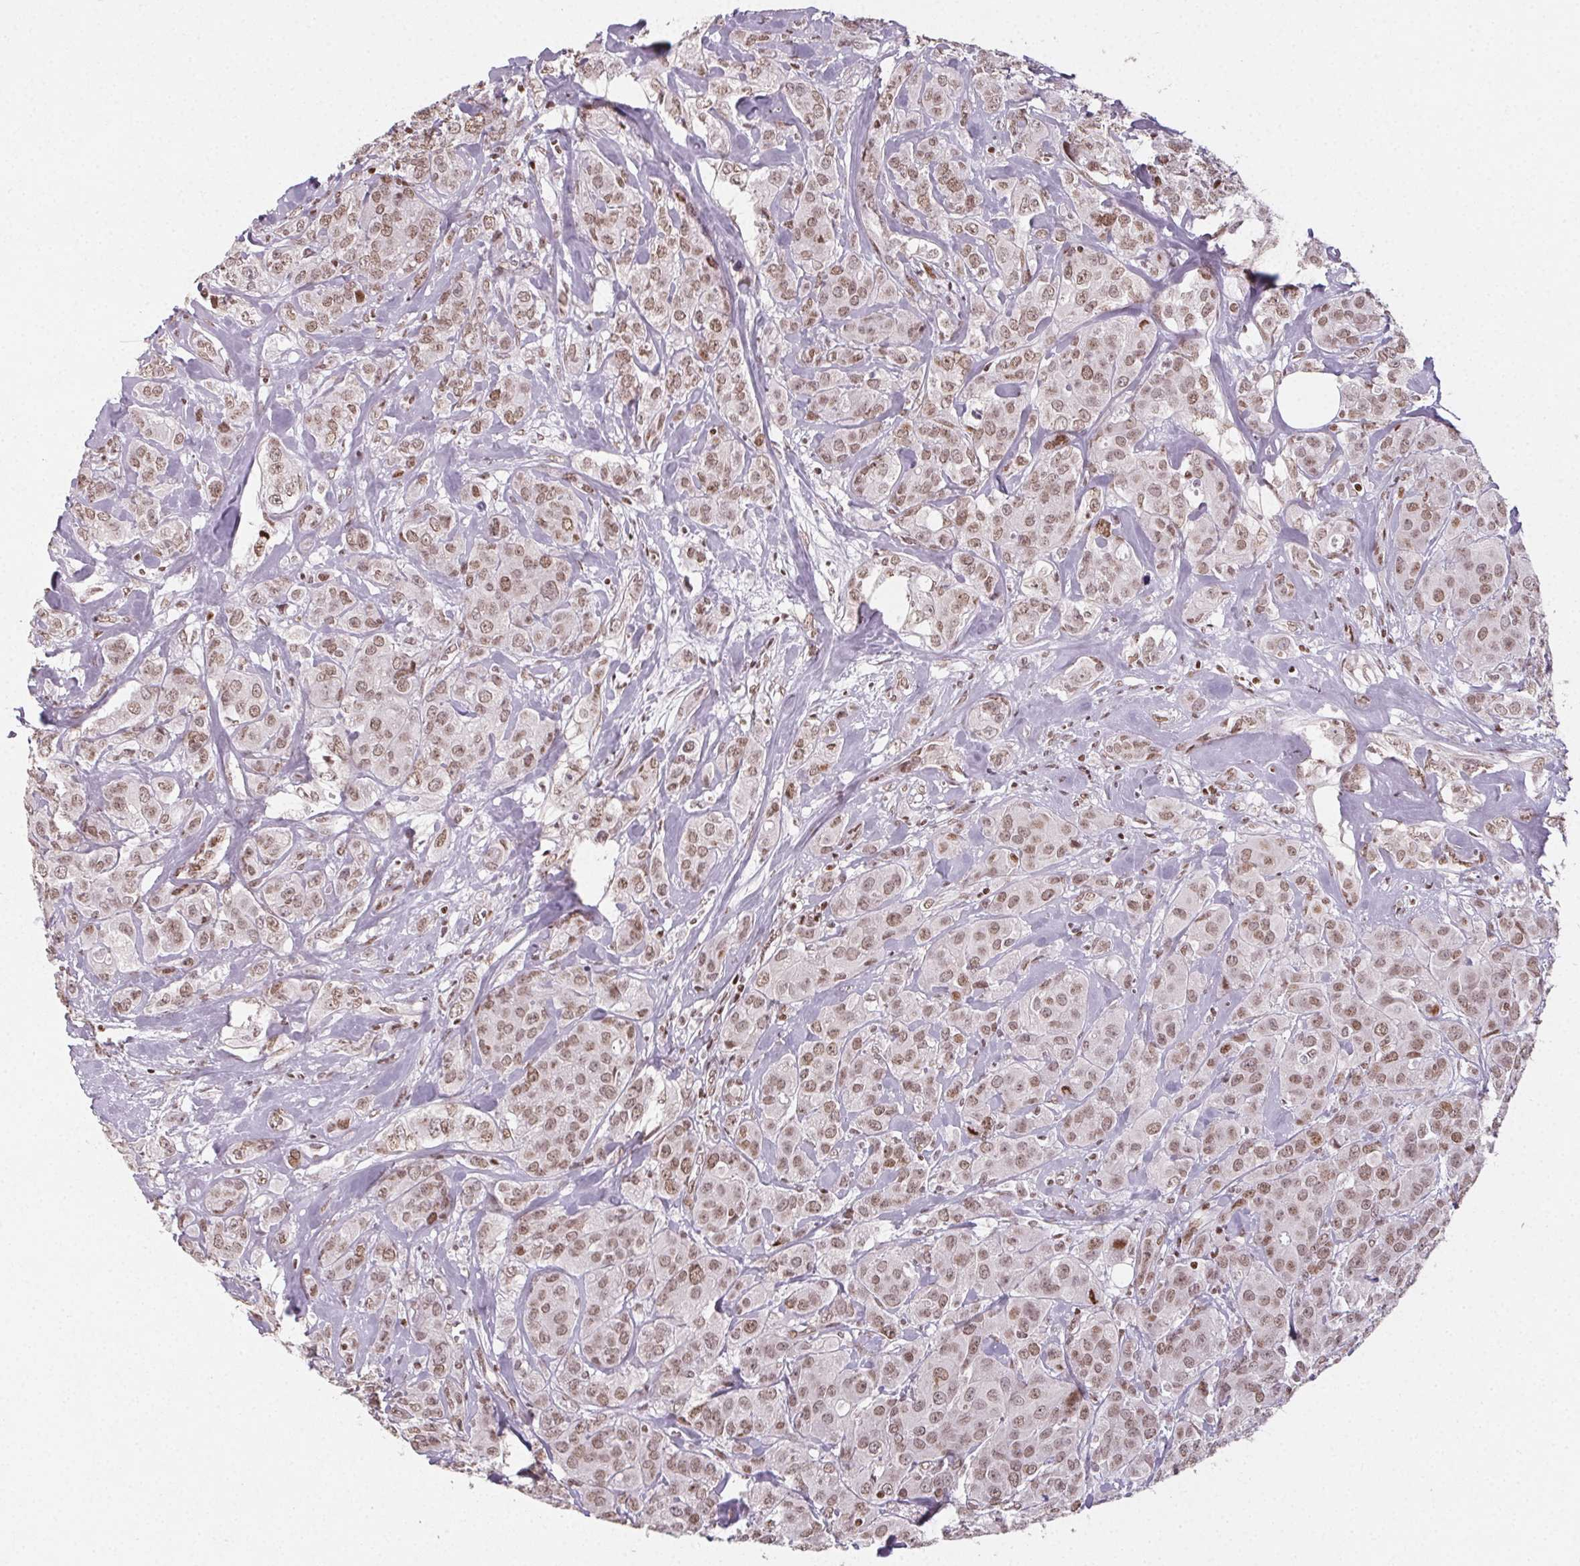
{"staining": {"intensity": "moderate", "quantity": ">75%", "location": "nuclear"}, "tissue": "breast cancer", "cell_type": "Tumor cells", "image_type": "cancer", "snomed": [{"axis": "morphology", "description": "Normal tissue, NOS"}, {"axis": "morphology", "description": "Duct carcinoma"}, {"axis": "topography", "description": "Breast"}], "caption": "Breast invasive ductal carcinoma tissue displays moderate nuclear expression in approximately >75% of tumor cells, visualized by immunohistochemistry.", "gene": "KMT2A", "patient": {"sex": "female", "age": 43}}